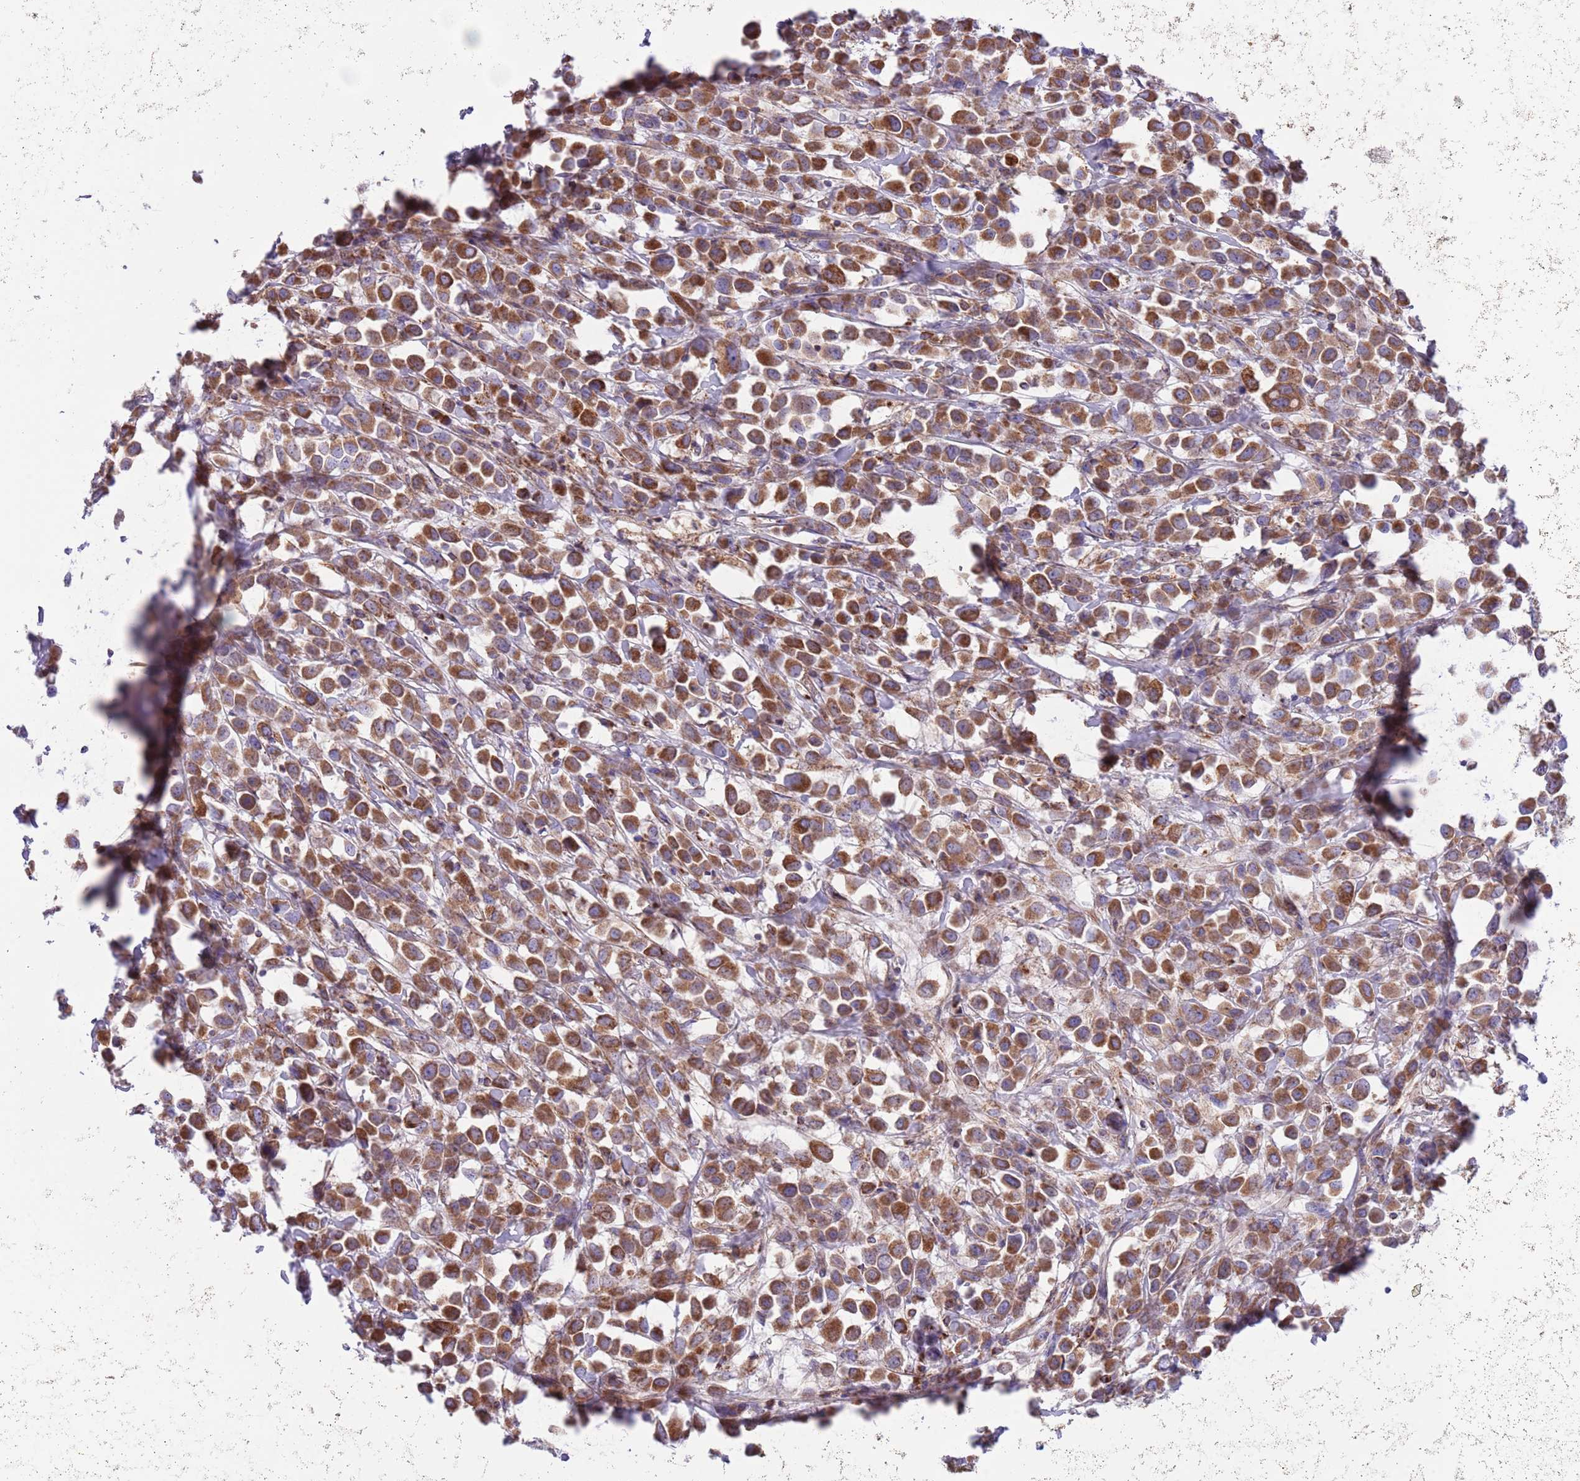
{"staining": {"intensity": "strong", "quantity": ">75%", "location": "cytoplasmic/membranous"}, "tissue": "breast cancer", "cell_type": "Tumor cells", "image_type": "cancer", "snomed": [{"axis": "morphology", "description": "Duct carcinoma"}, {"axis": "topography", "description": "Breast"}], "caption": "Immunohistochemistry staining of breast cancer, which exhibits high levels of strong cytoplasmic/membranous expression in about >75% of tumor cells indicating strong cytoplasmic/membranous protein expression. The staining was performed using DAB (brown) for protein detection and nuclei were counterstained in hematoxylin (blue).", "gene": "SS18L2", "patient": {"sex": "female", "age": 61}}